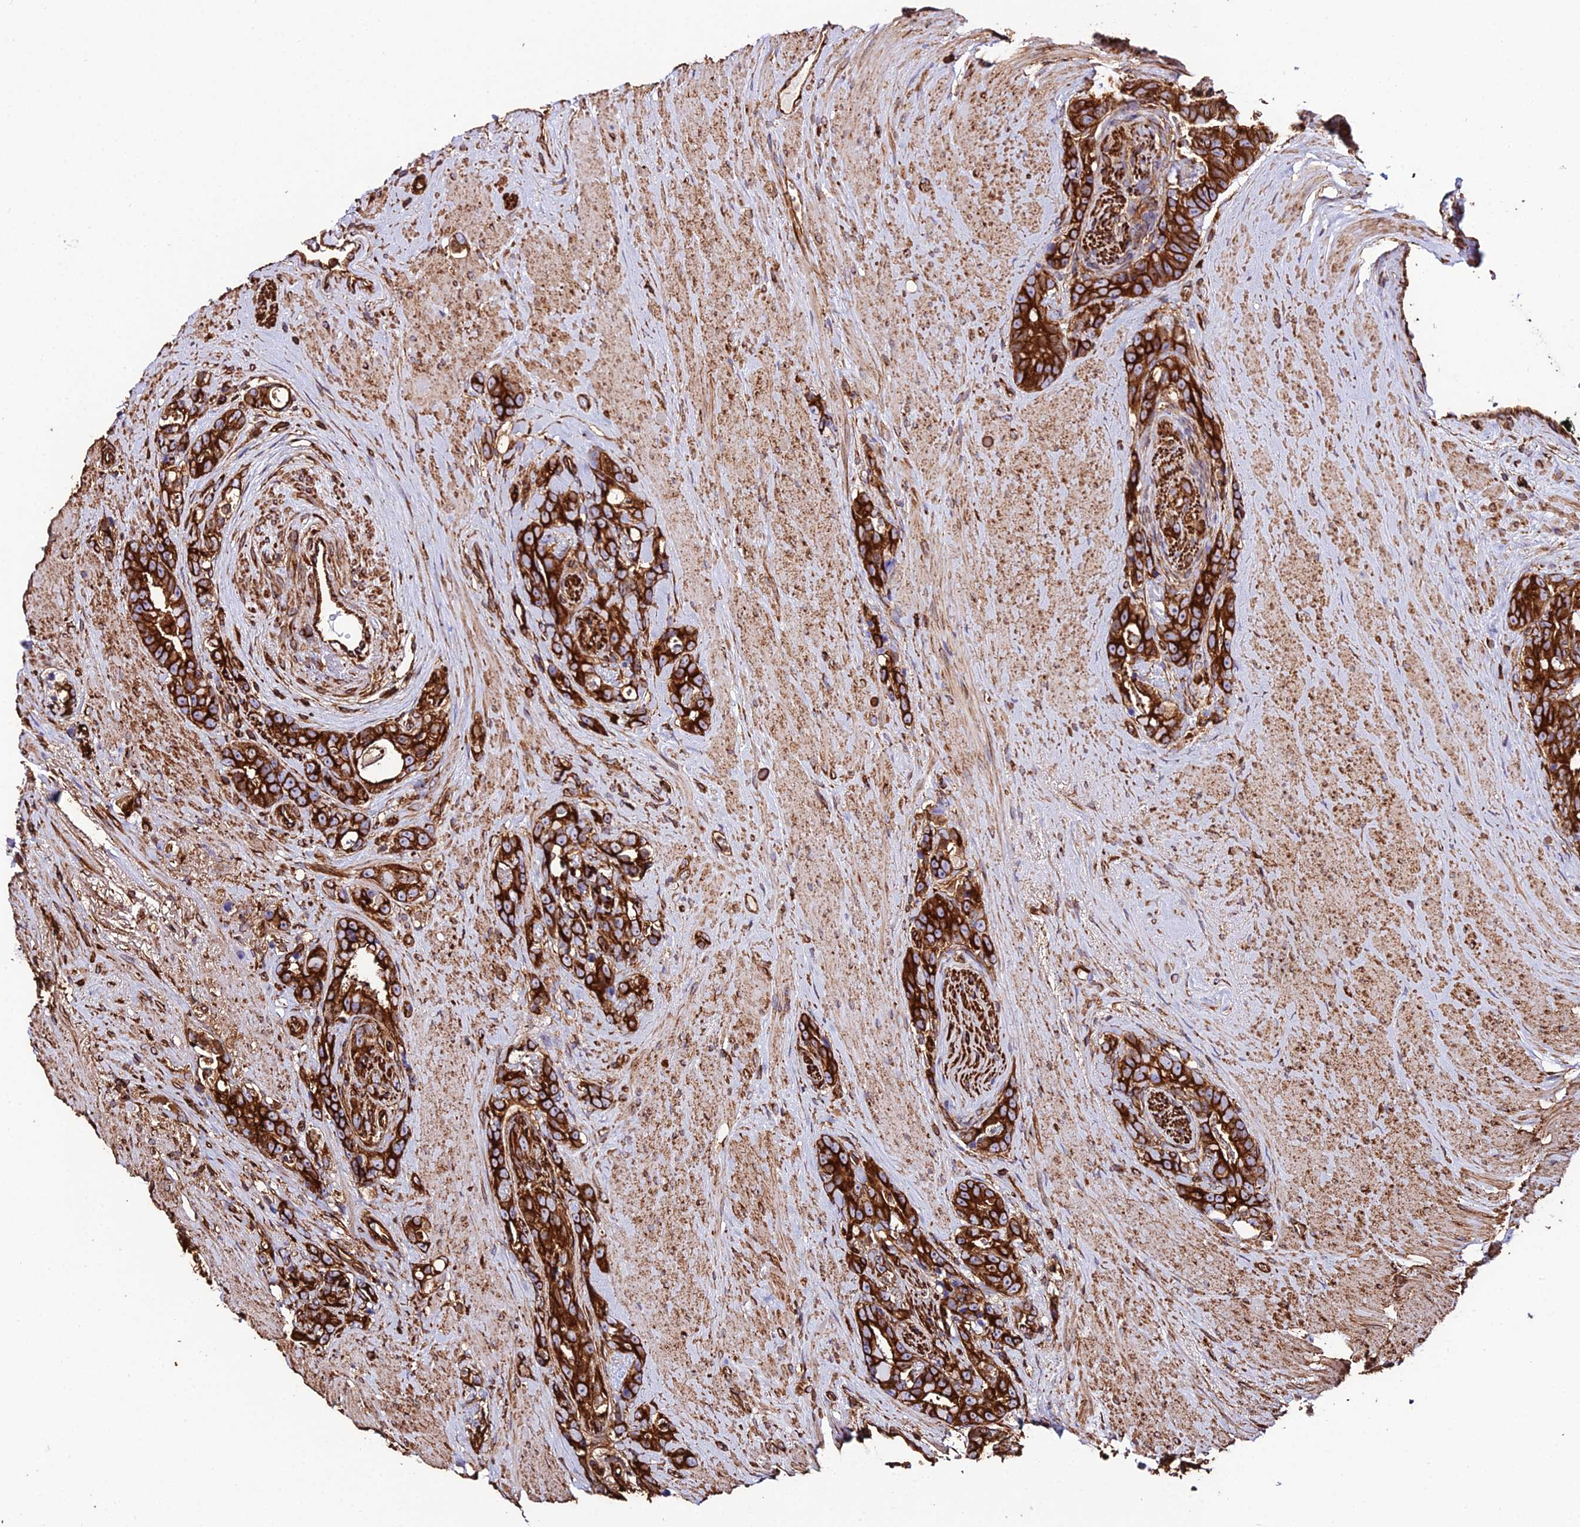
{"staining": {"intensity": "strong", "quantity": ">75%", "location": "cytoplasmic/membranous"}, "tissue": "prostate cancer", "cell_type": "Tumor cells", "image_type": "cancer", "snomed": [{"axis": "morphology", "description": "Adenocarcinoma, High grade"}, {"axis": "topography", "description": "Prostate"}], "caption": "IHC histopathology image of neoplastic tissue: prostate cancer (adenocarcinoma (high-grade)) stained using immunohistochemistry (IHC) demonstrates high levels of strong protein expression localized specifically in the cytoplasmic/membranous of tumor cells, appearing as a cytoplasmic/membranous brown color.", "gene": "TUBA3D", "patient": {"sex": "male", "age": 74}}